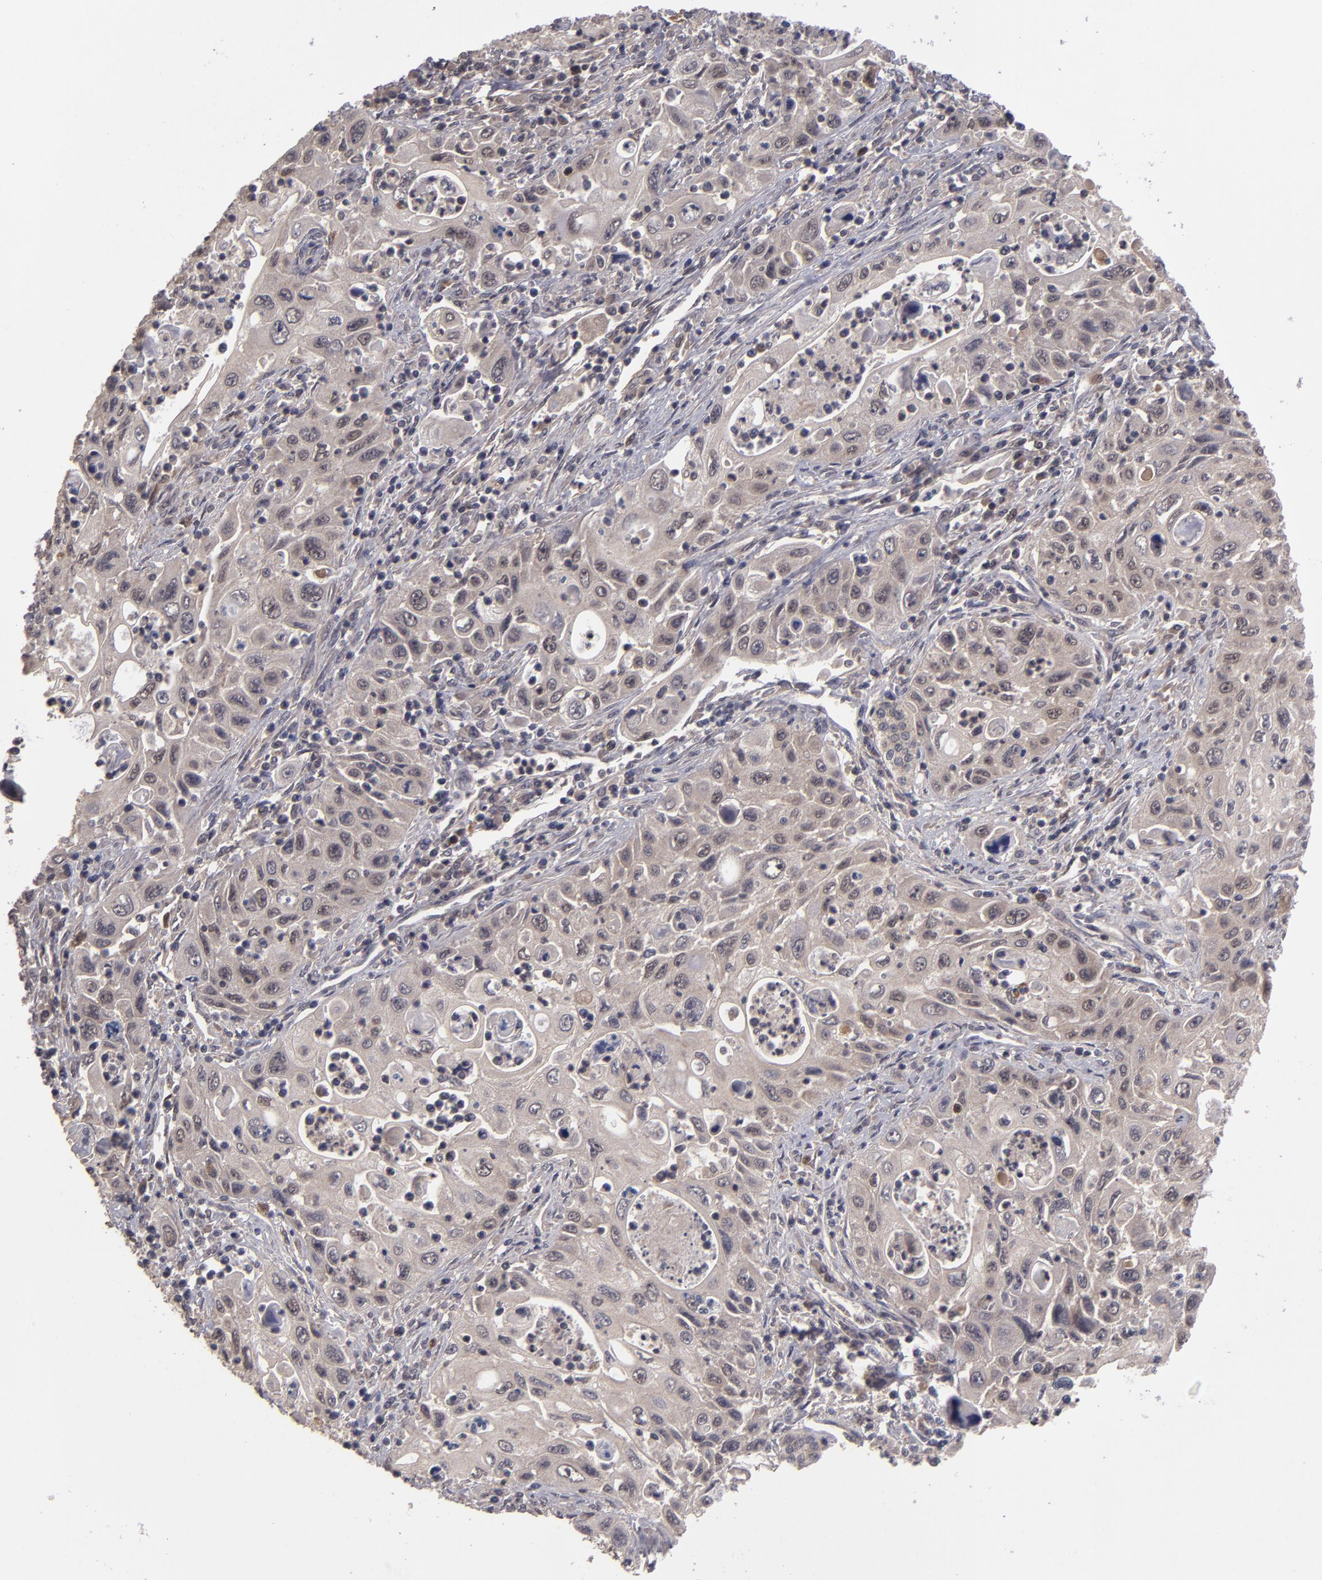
{"staining": {"intensity": "moderate", "quantity": ">75%", "location": "cytoplasmic/membranous"}, "tissue": "pancreatic cancer", "cell_type": "Tumor cells", "image_type": "cancer", "snomed": [{"axis": "morphology", "description": "Adenocarcinoma, NOS"}, {"axis": "topography", "description": "Pancreas"}], "caption": "Immunohistochemistry of pancreatic cancer (adenocarcinoma) exhibits medium levels of moderate cytoplasmic/membranous staining in about >75% of tumor cells.", "gene": "TYMS", "patient": {"sex": "male", "age": 70}}